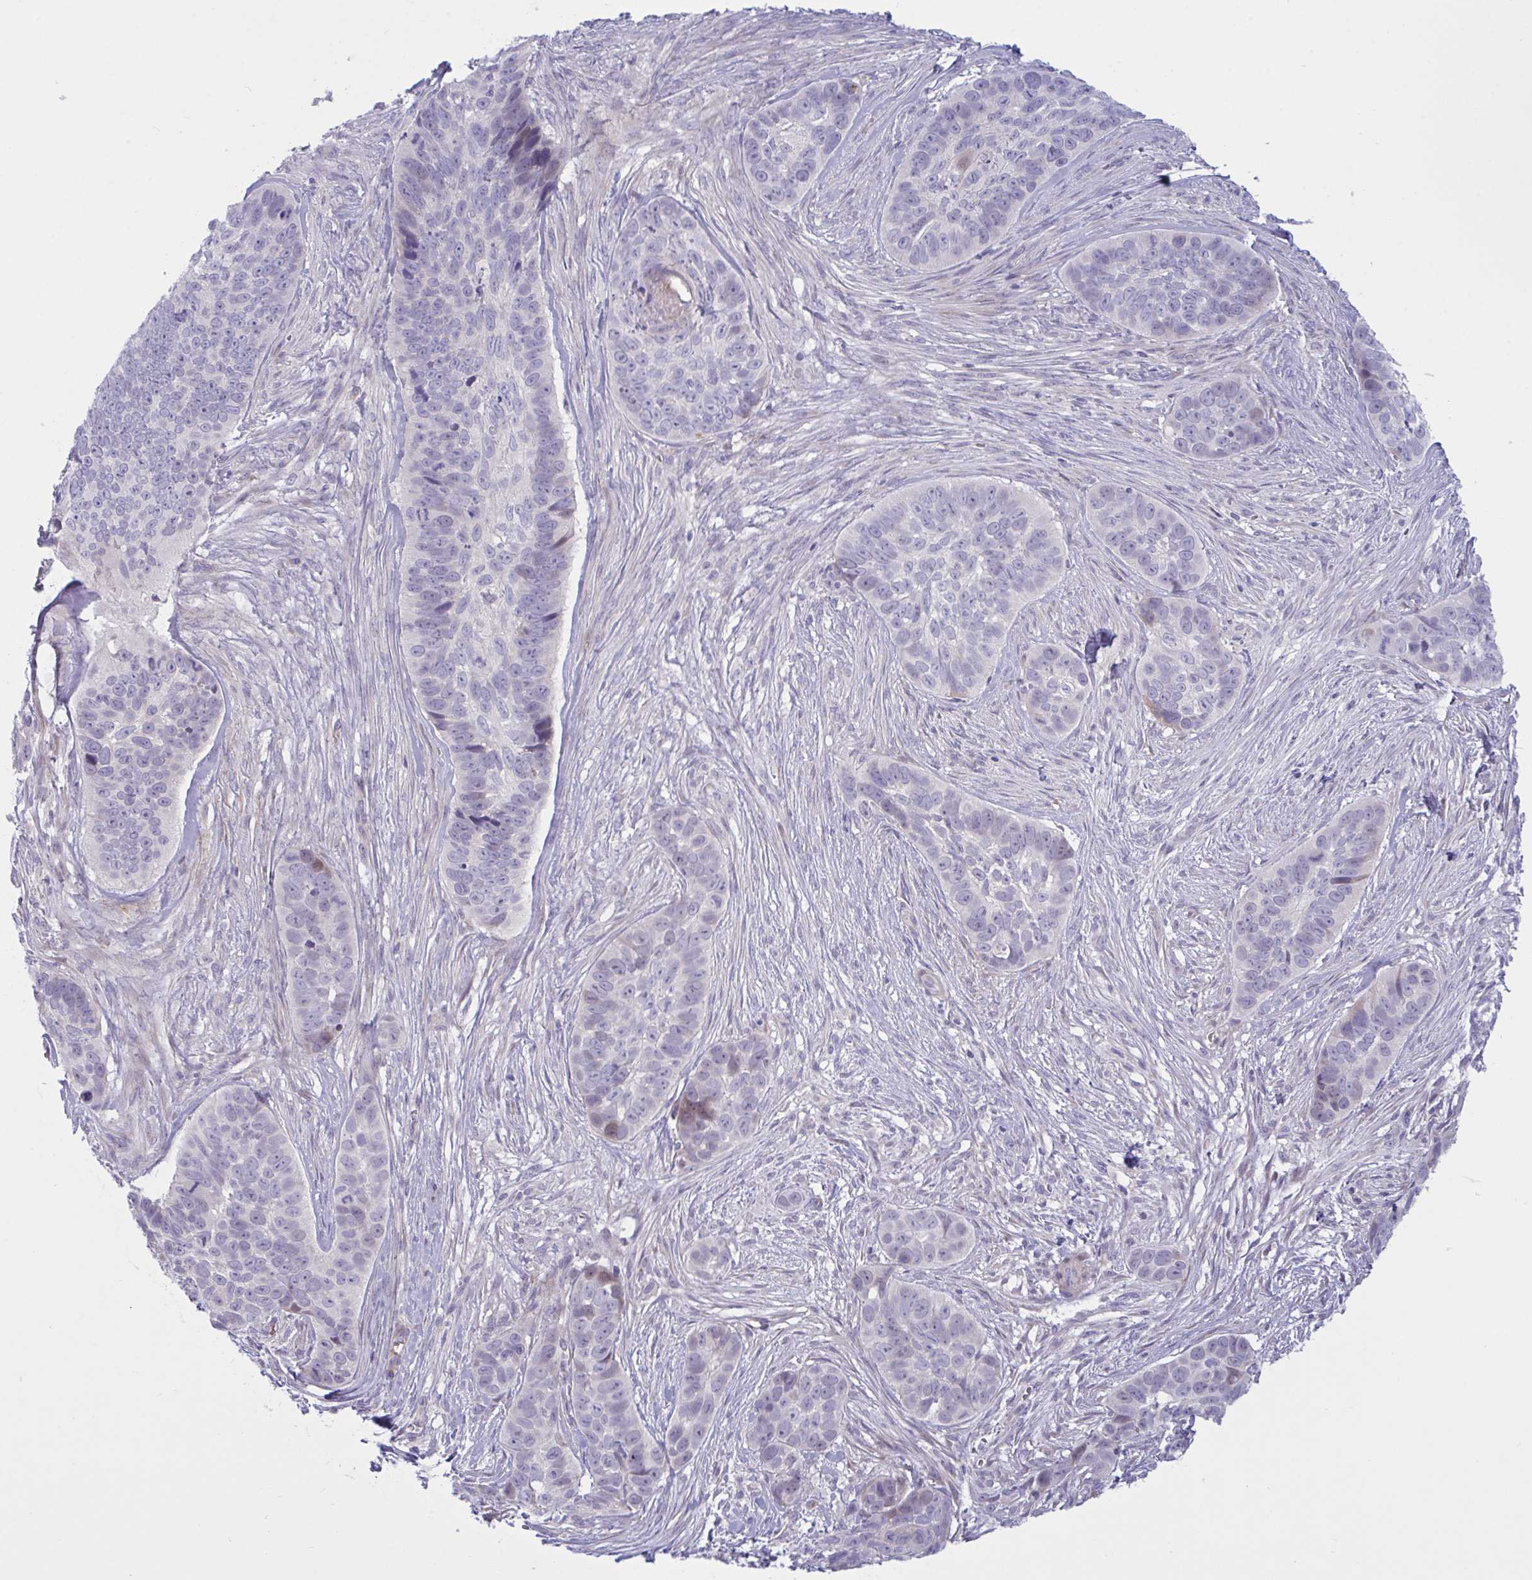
{"staining": {"intensity": "negative", "quantity": "none", "location": "none"}, "tissue": "skin cancer", "cell_type": "Tumor cells", "image_type": "cancer", "snomed": [{"axis": "morphology", "description": "Basal cell carcinoma"}, {"axis": "topography", "description": "Skin"}], "caption": "Protein analysis of basal cell carcinoma (skin) shows no significant positivity in tumor cells.", "gene": "VWC2", "patient": {"sex": "female", "age": 82}}